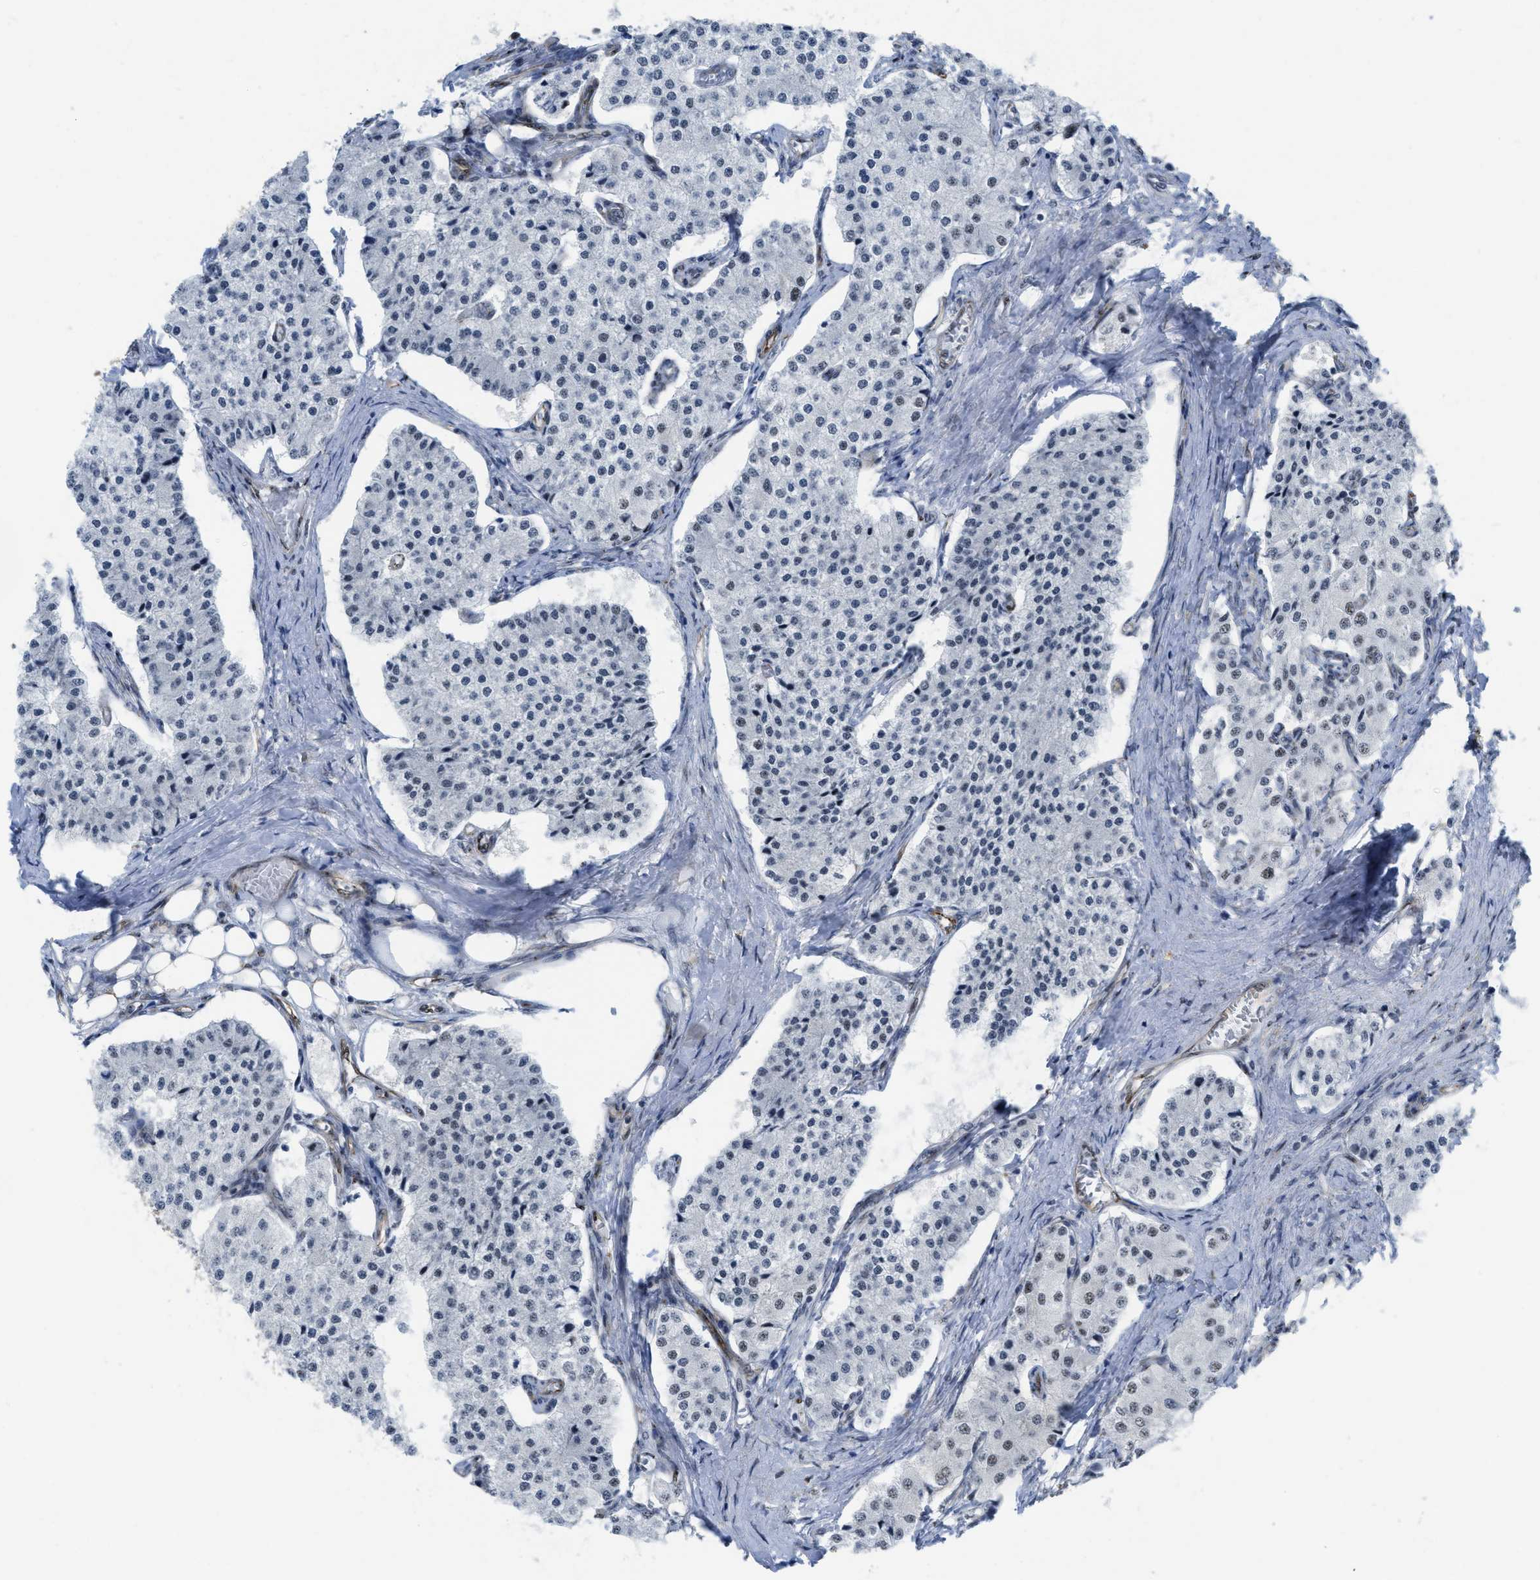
{"staining": {"intensity": "negative", "quantity": "none", "location": "none"}, "tissue": "carcinoid", "cell_type": "Tumor cells", "image_type": "cancer", "snomed": [{"axis": "morphology", "description": "Carcinoid, malignant, NOS"}, {"axis": "topography", "description": "Colon"}], "caption": "This is an immunohistochemistry image of human carcinoid. There is no positivity in tumor cells.", "gene": "LRRC8B", "patient": {"sex": "female", "age": 52}}